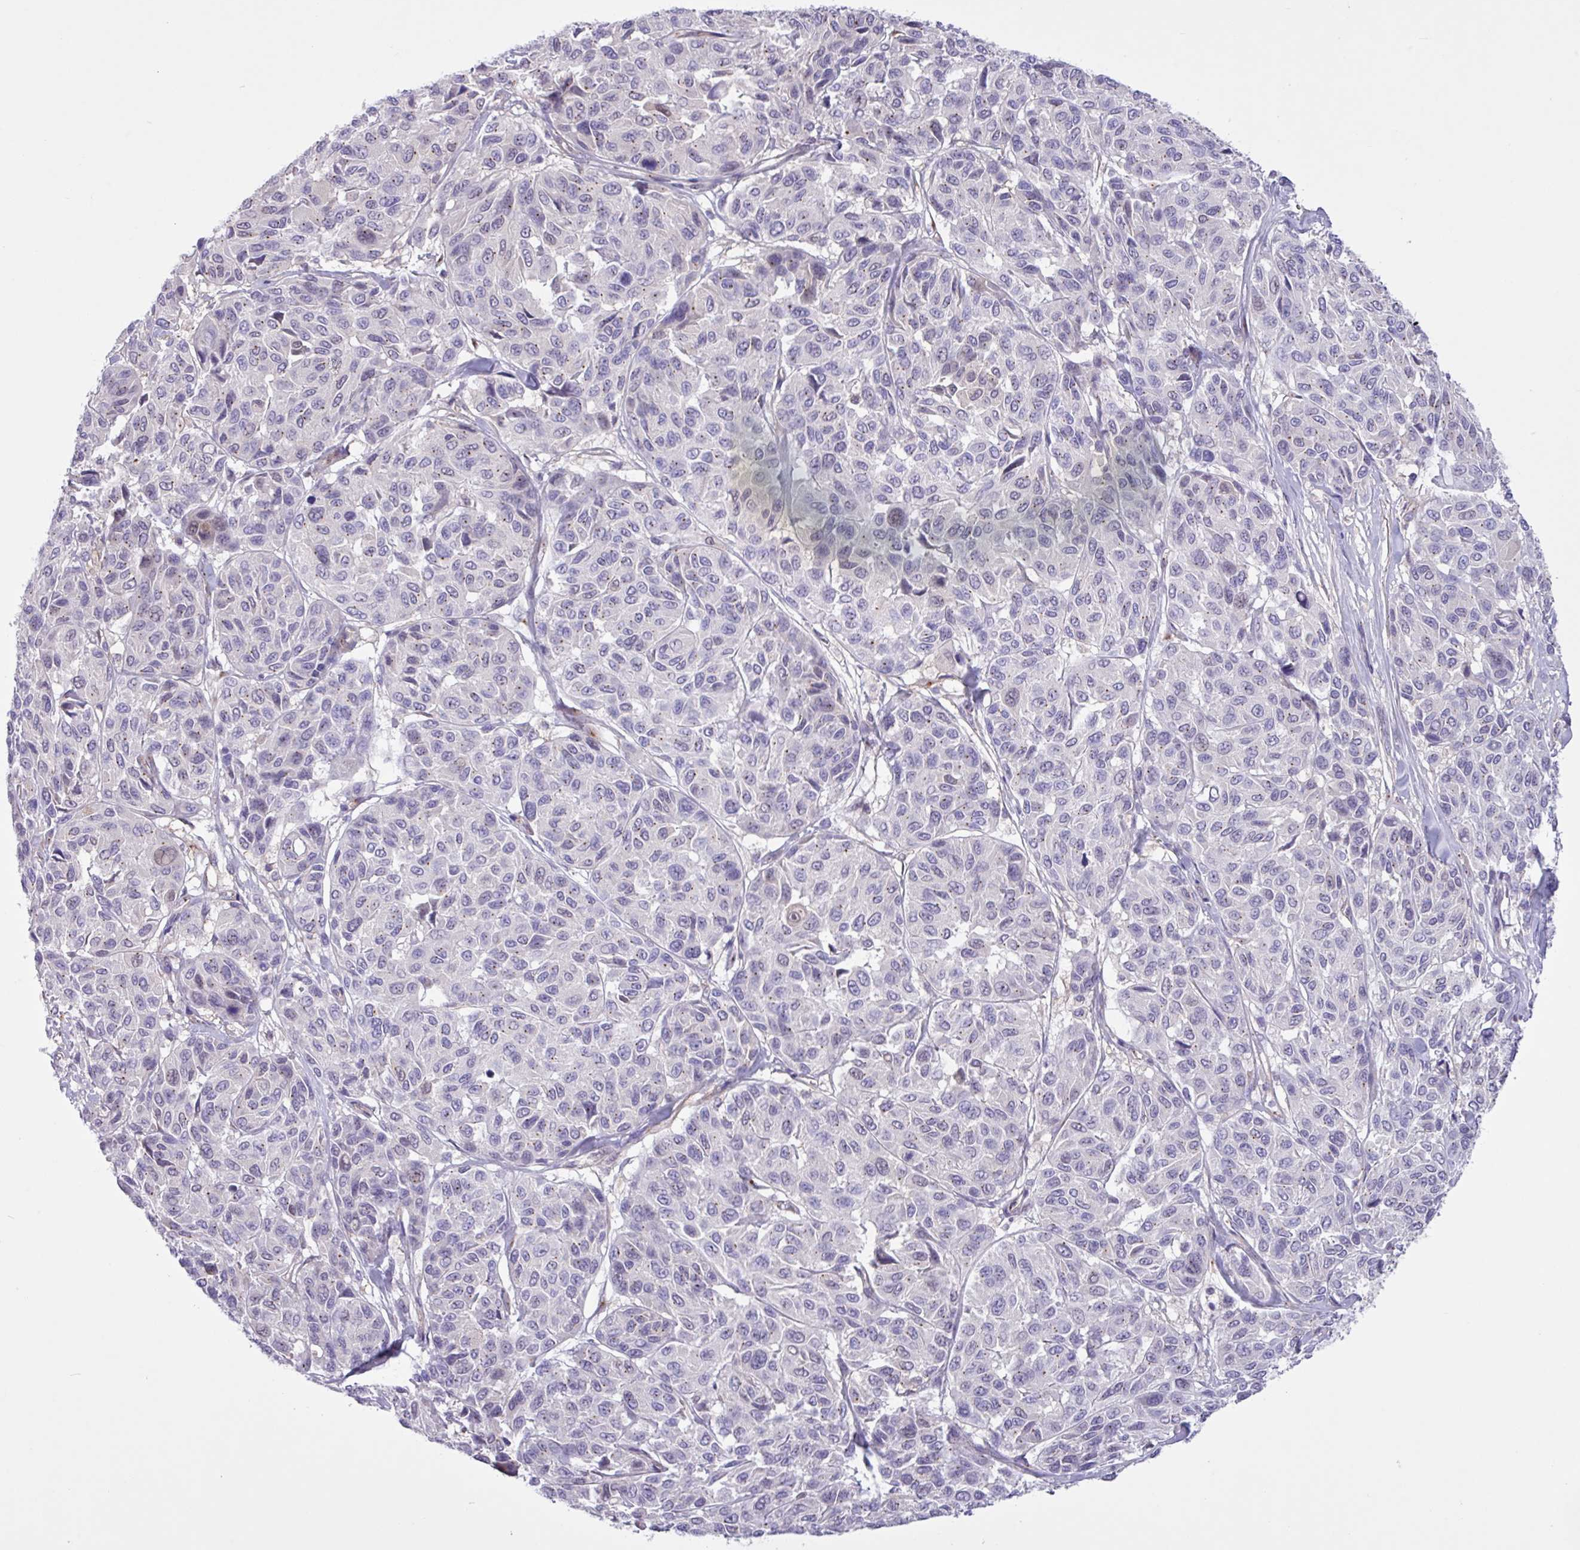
{"staining": {"intensity": "negative", "quantity": "none", "location": "none"}, "tissue": "melanoma", "cell_type": "Tumor cells", "image_type": "cancer", "snomed": [{"axis": "morphology", "description": "Malignant melanoma, NOS"}, {"axis": "topography", "description": "Skin"}], "caption": "Immunohistochemistry (IHC) histopathology image of neoplastic tissue: human malignant melanoma stained with DAB (3,3'-diaminobenzidine) reveals no significant protein expression in tumor cells.", "gene": "SPINK8", "patient": {"sex": "female", "age": 66}}